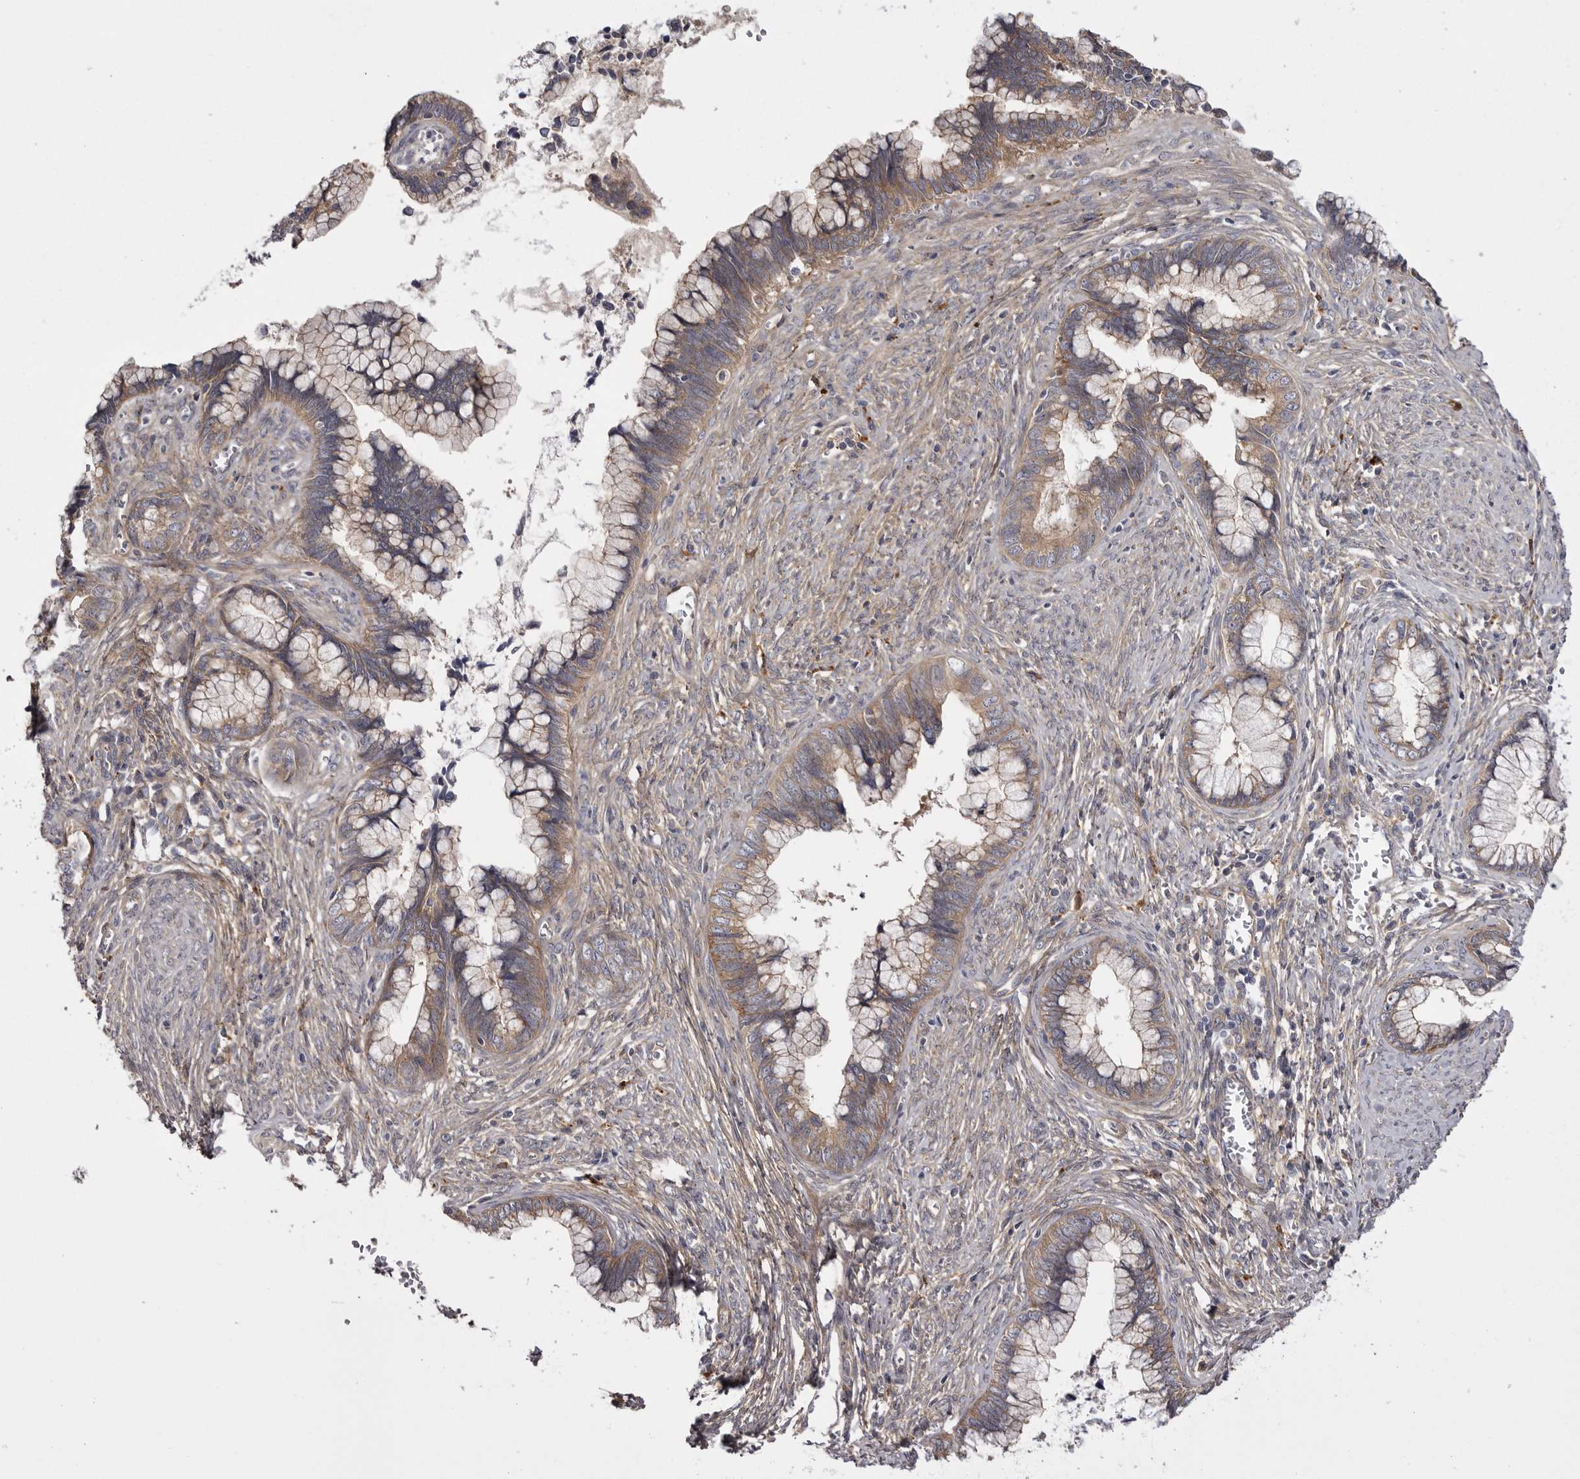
{"staining": {"intensity": "moderate", "quantity": ">75%", "location": "cytoplasmic/membranous"}, "tissue": "cervical cancer", "cell_type": "Tumor cells", "image_type": "cancer", "snomed": [{"axis": "morphology", "description": "Adenocarcinoma, NOS"}, {"axis": "topography", "description": "Cervix"}], "caption": "About >75% of tumor cells in cervical cancer reveal moderate cytoplasmic/membranous protein positivity as visualized by brown immunohistochemical staining.", "gene": "OSBPL9", "patient": {"sex": "female", "age": 44}}